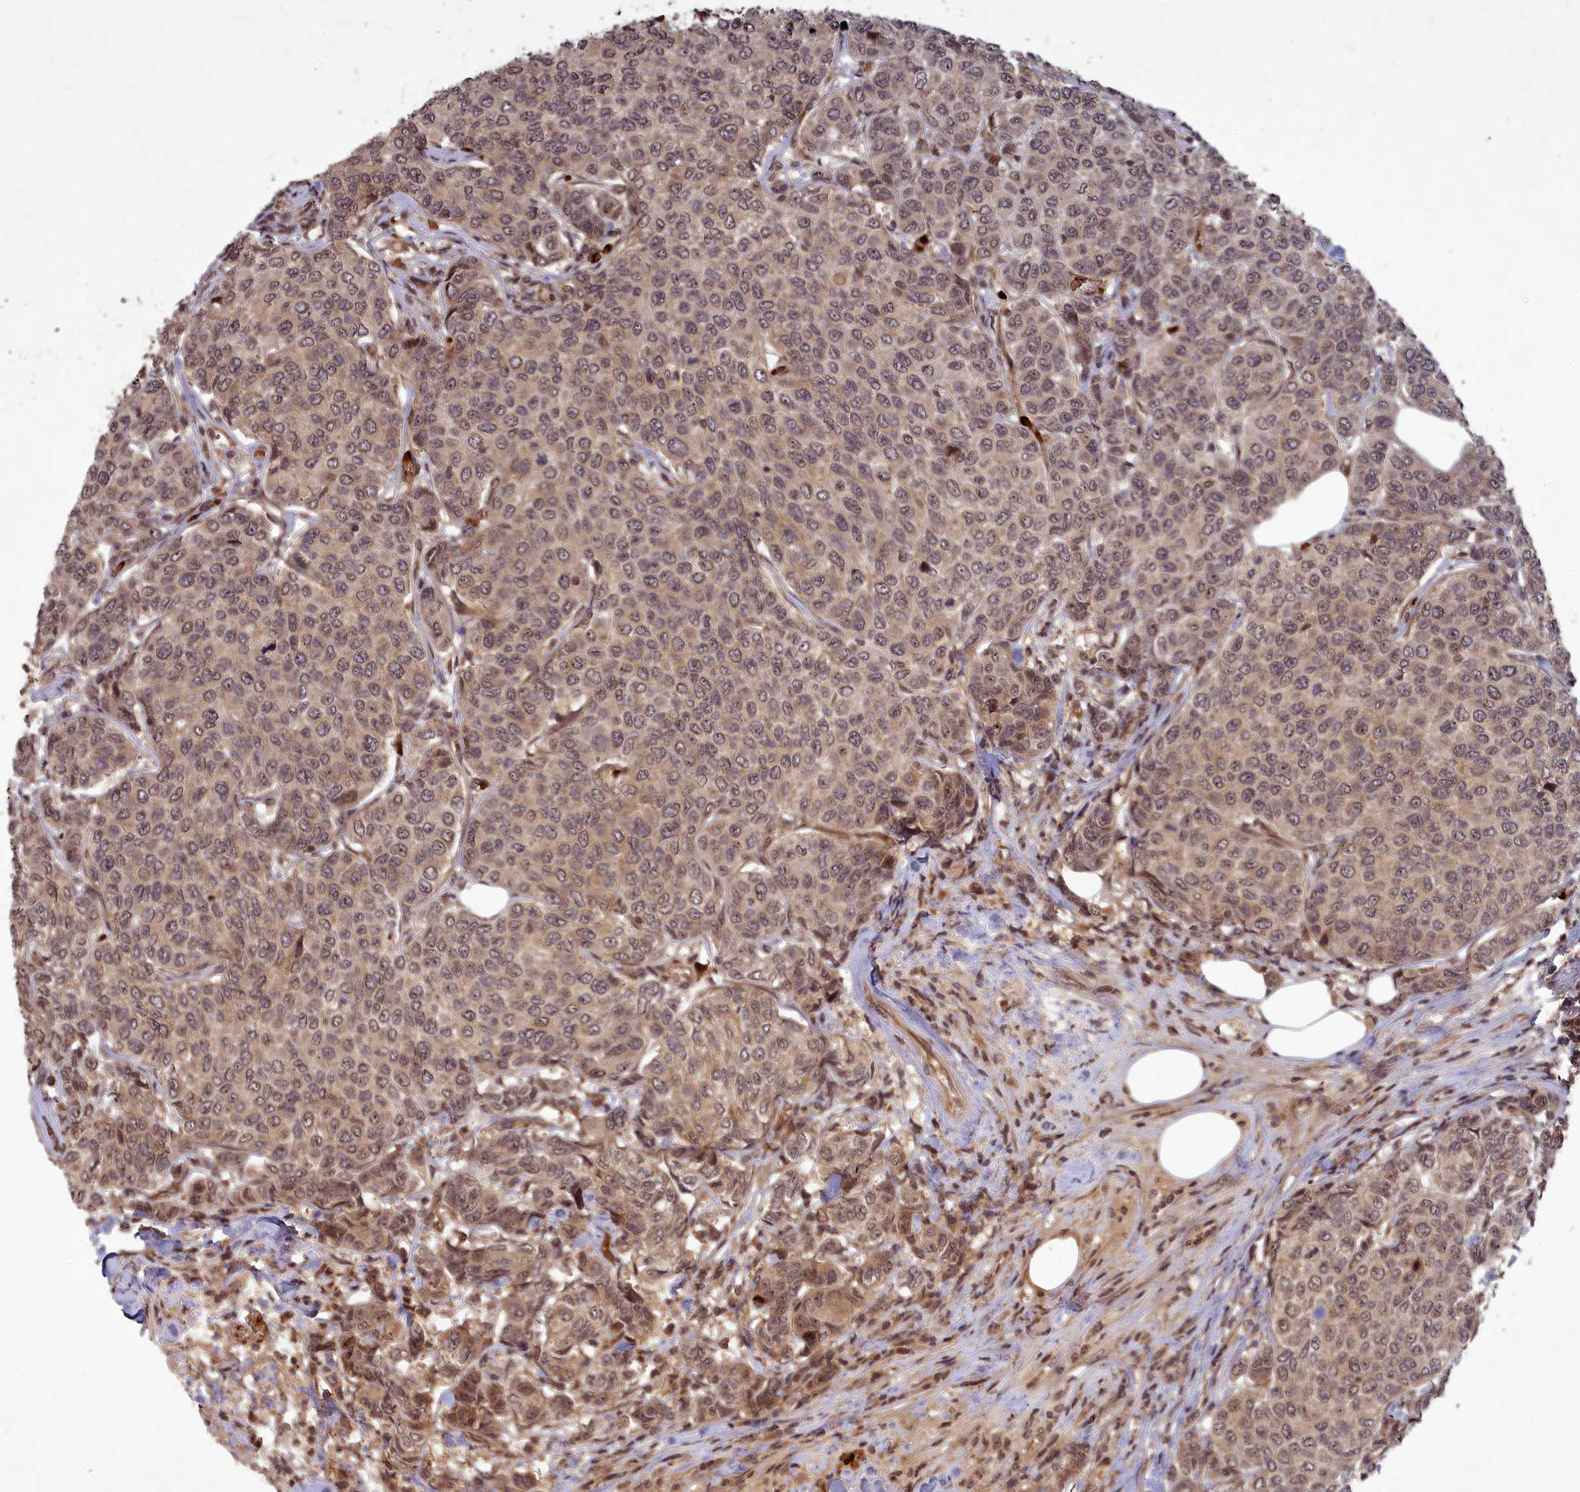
{"staining": {"intensity": "moderate", "quantity": ">75%", "location": "nuclear"}, "tissue": "breast cancer", "cell_type": "Tumor cells", "image_type": "cancer", "snomed": [{"axis": "morphology", "description": "Duct carcinoma"}, {"axis": "topography", "description": "Breast"}], "caption": "Breast cancer (invasive ductal carcinoma) stained with a brown dye shows moderate nuclear positive staining in about >75% of tumor cells.", "gene": "SRMS", "patient": {"sex": "female", "age": 55}}